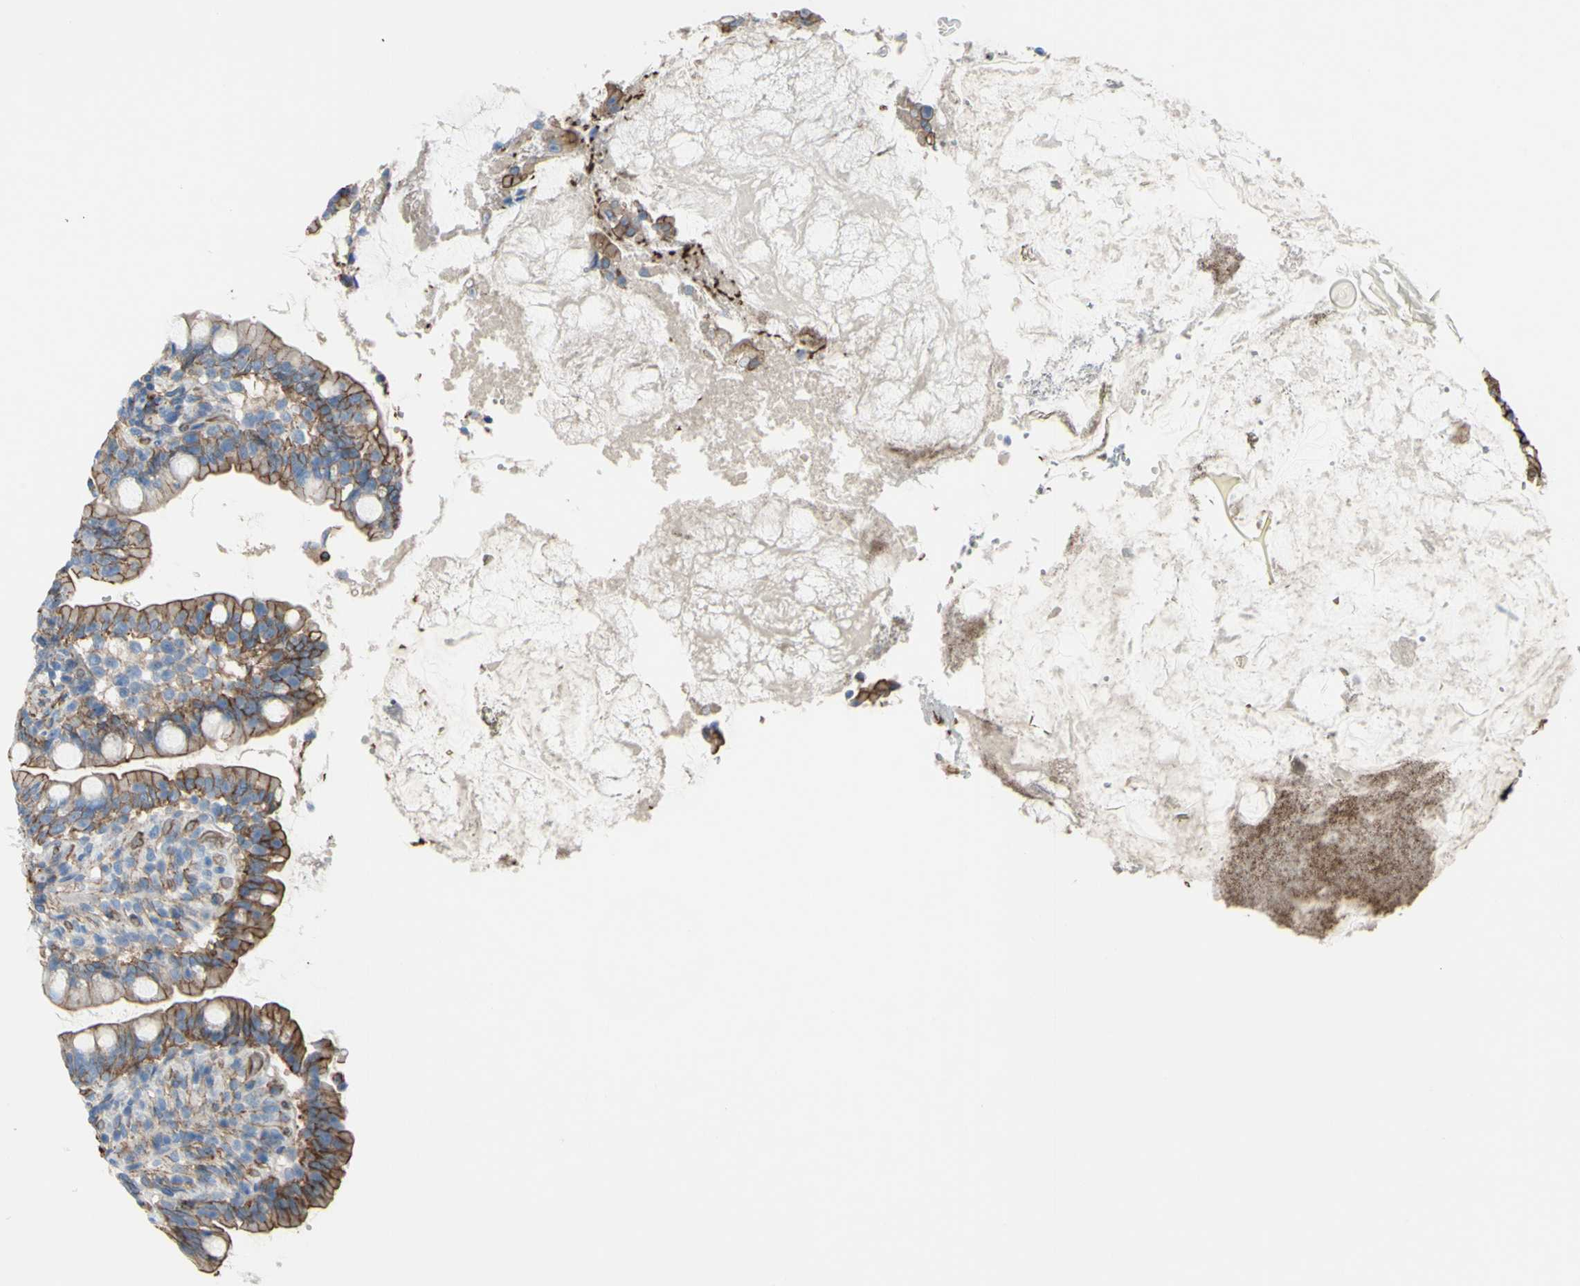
{"staining": {"intensity": "strong", "quantity": ">75%", "location": "cytoplasmic/membranous"}, "tissue": "small intestine", "cell_type": "Glandular cells", "image_type": "normal", "snomed": [{"axis": "morphology", "description": "Normal tissue, NOS"}, {"axis": "topography", "description": "Small intestine"}], "caption": "Human small intestine stained for a protein (brown) shows strong cytoplasmic/membranous positive positivity in about >75% of glandular cells.", "gene": "TPBG", "patient": {"sex": "female", "age": 56}}